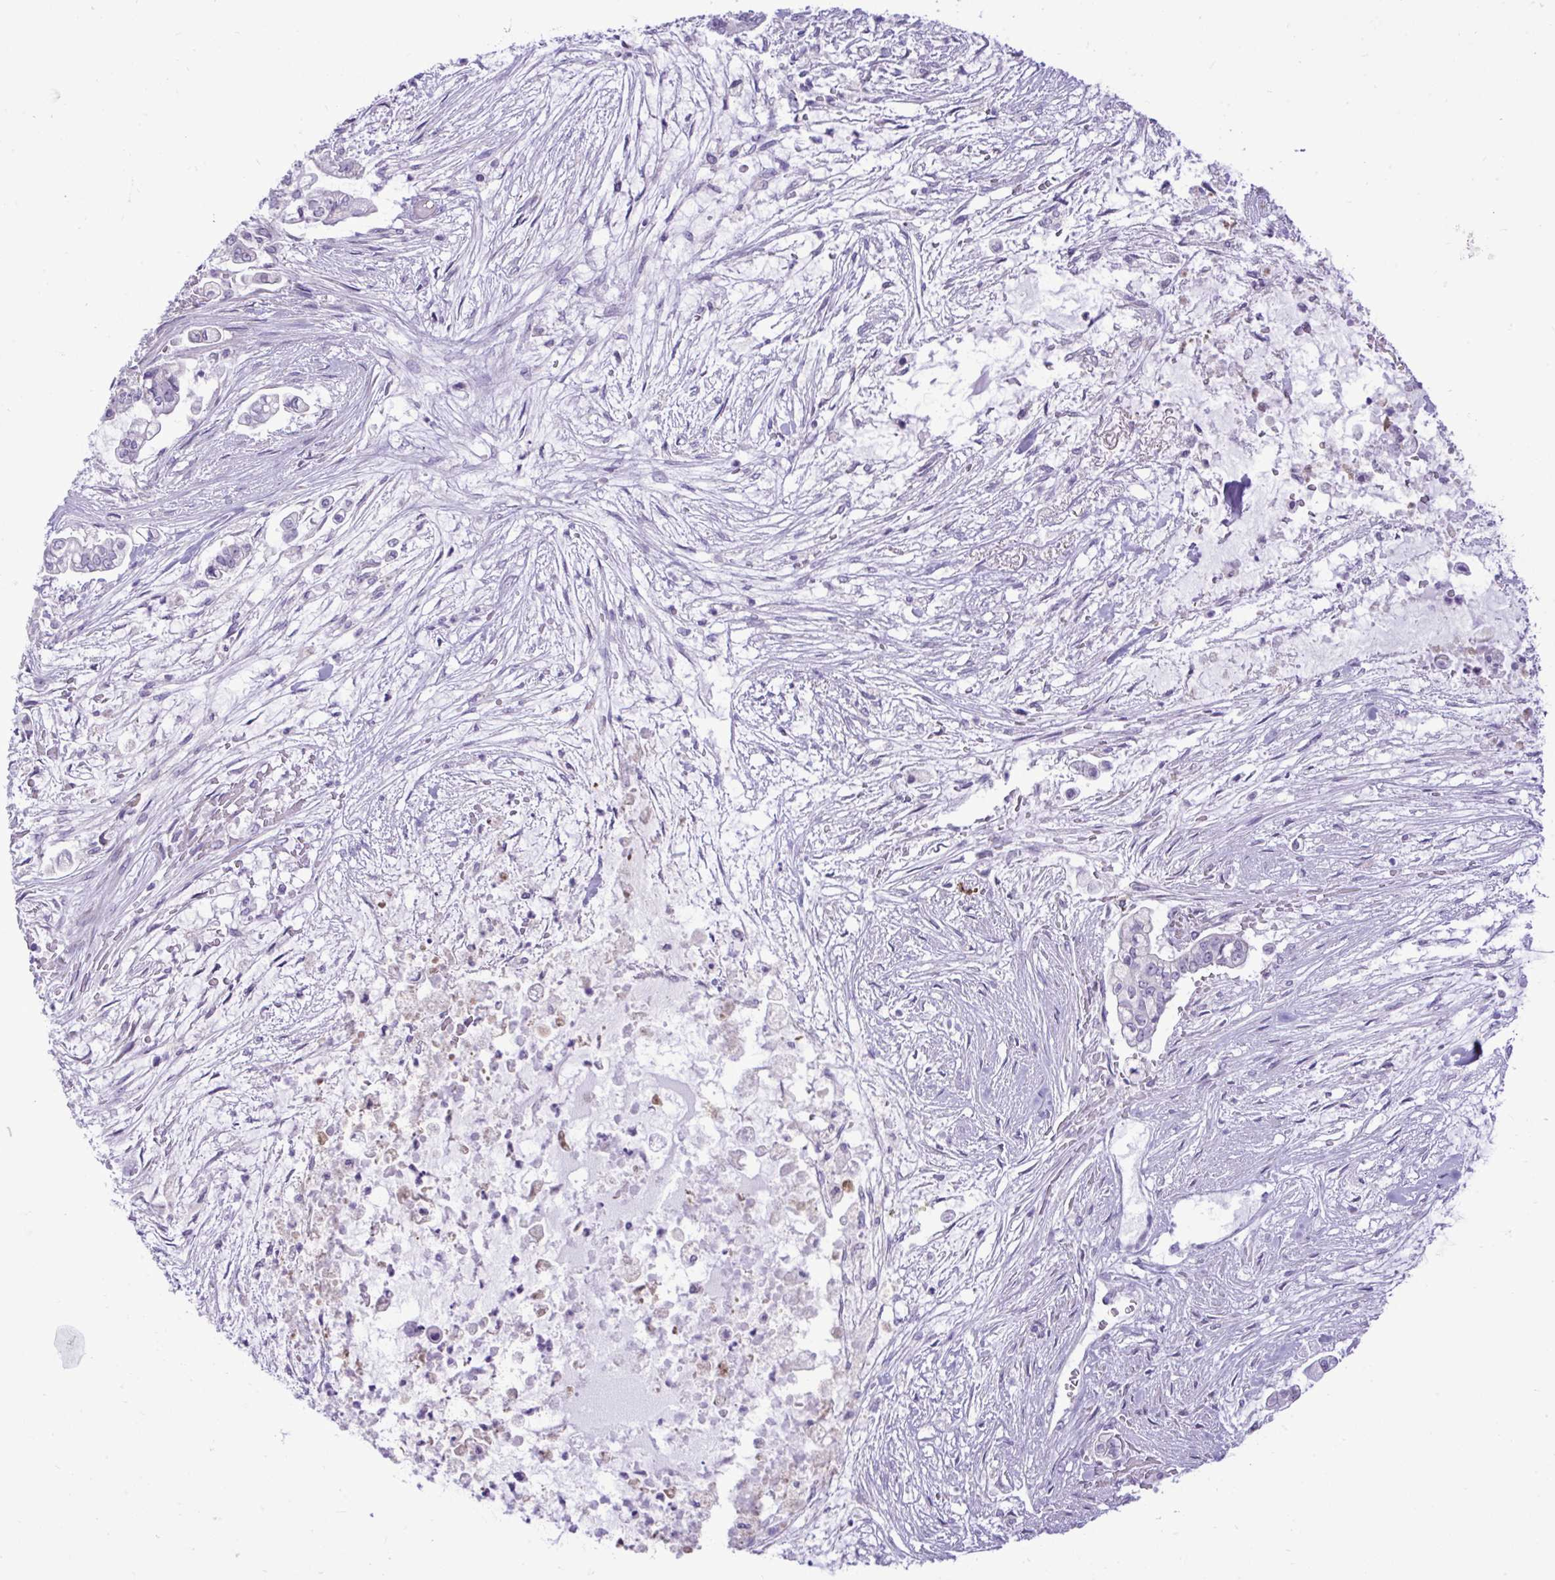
{"staining": {"intensity": "negative", "quantity": "none", "location": "none"}, "tissue": "pancreatic cancer", "cell_type": "Tumor cells", "image_type": "cancer", "snomed": [{"axis": "morphology", "description": "Adenocarcinoma, NOS"}, {"axis": "topography", "description": "Pancreas"}], "caption": "IHC of pancreatic adenocarcinoma exhibits no positivity in tumor cells.", "gene": "SPAG1", "patient": {"sex": "female", "age": 69}}